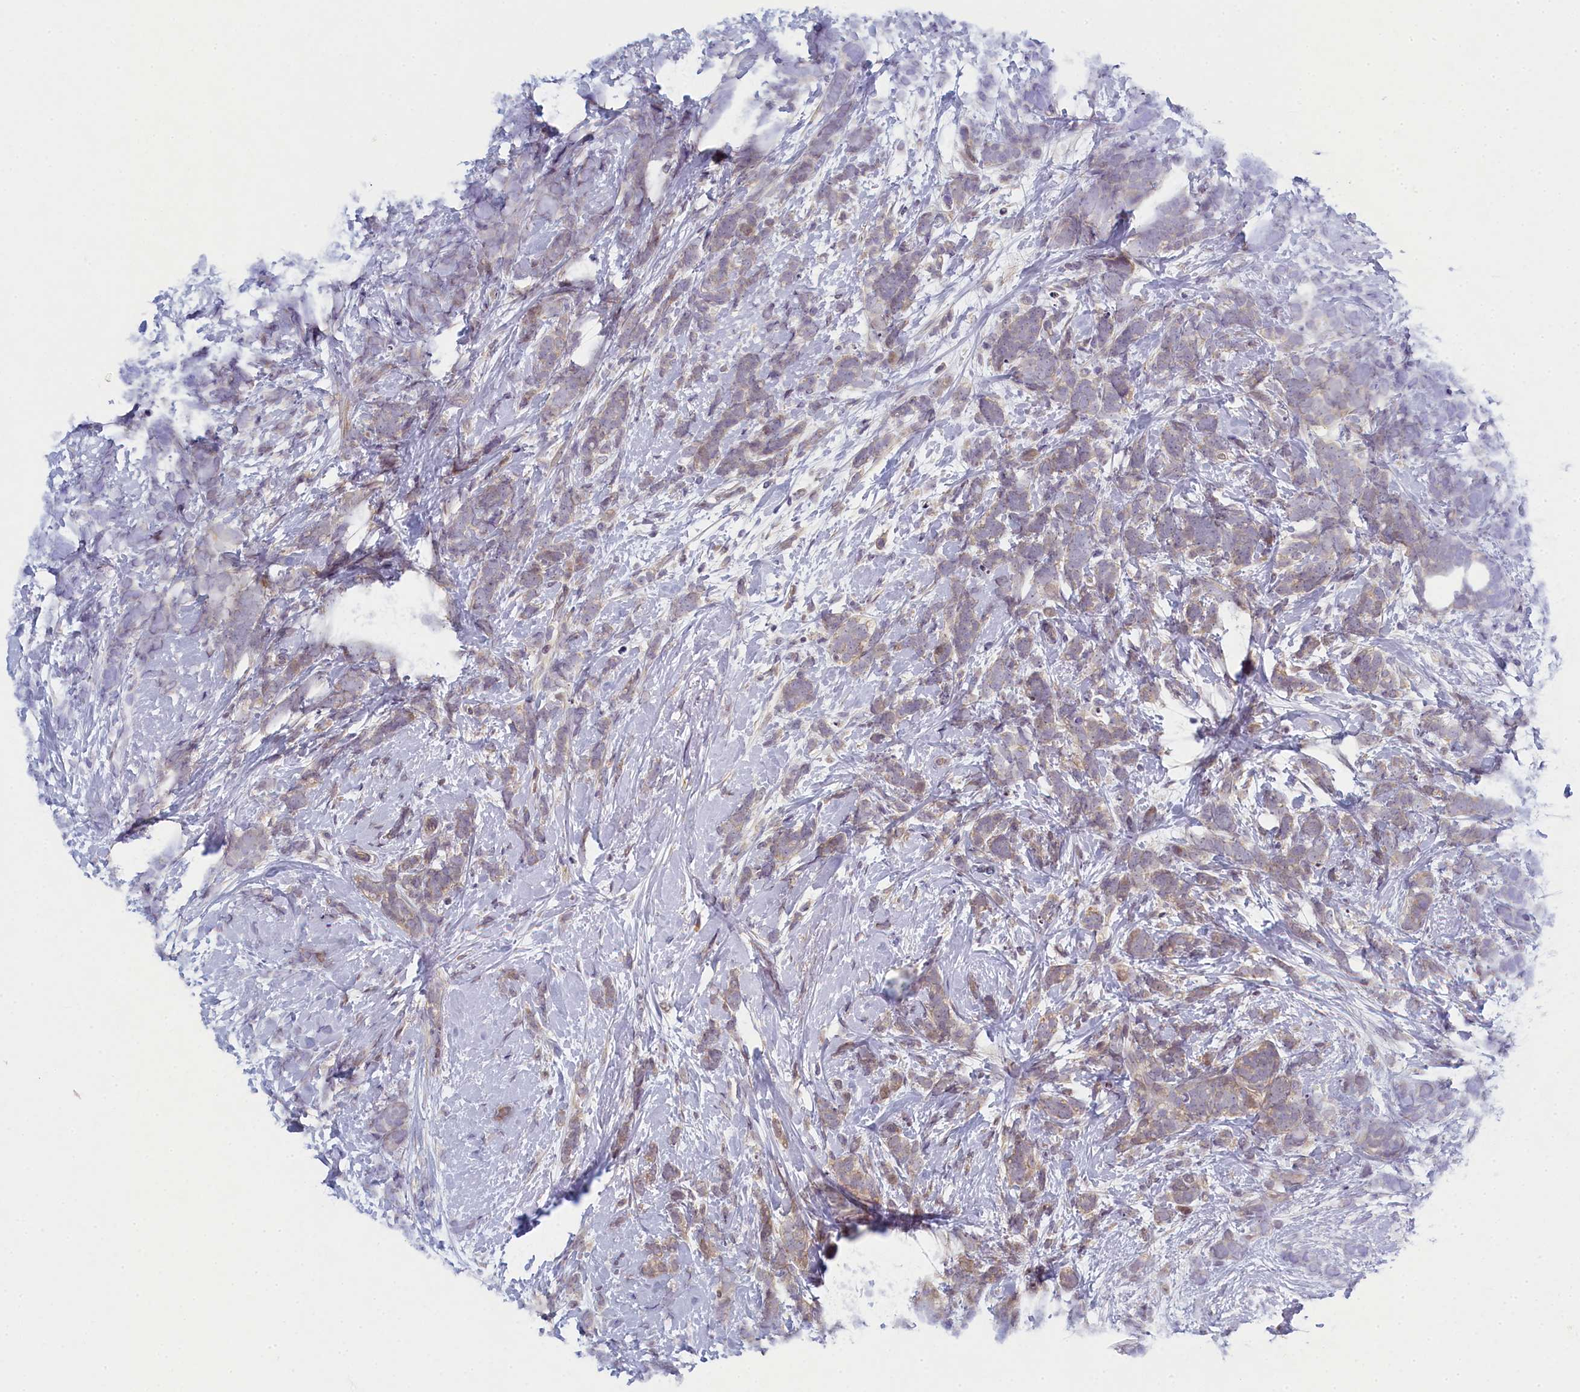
{"staining": {"intensity": "weak", "quantity": "<25%", "location": "cytoplasmic/membranous"}, "tissue": "breast cancer", "cell_type": "Tumor cells", "image_type": "cancer", "snomed": [{"axis": "morphology", "description": "Lobular carcinoma"}, {"axis": "topography", "description": "Breast"}], "caption": "Immunohistochemical staining of human breast lobular carcinoma reveals no significant staining in tumor cells. Brightfield microscopy of immunohistochemistry stained with DAB (3,3'-diaminobenzidine) (brown) and hematoxylin (blue), captured at high magnification.", "gene": "DIXDC1", "patient": {"sex": "female", "age": 58}}